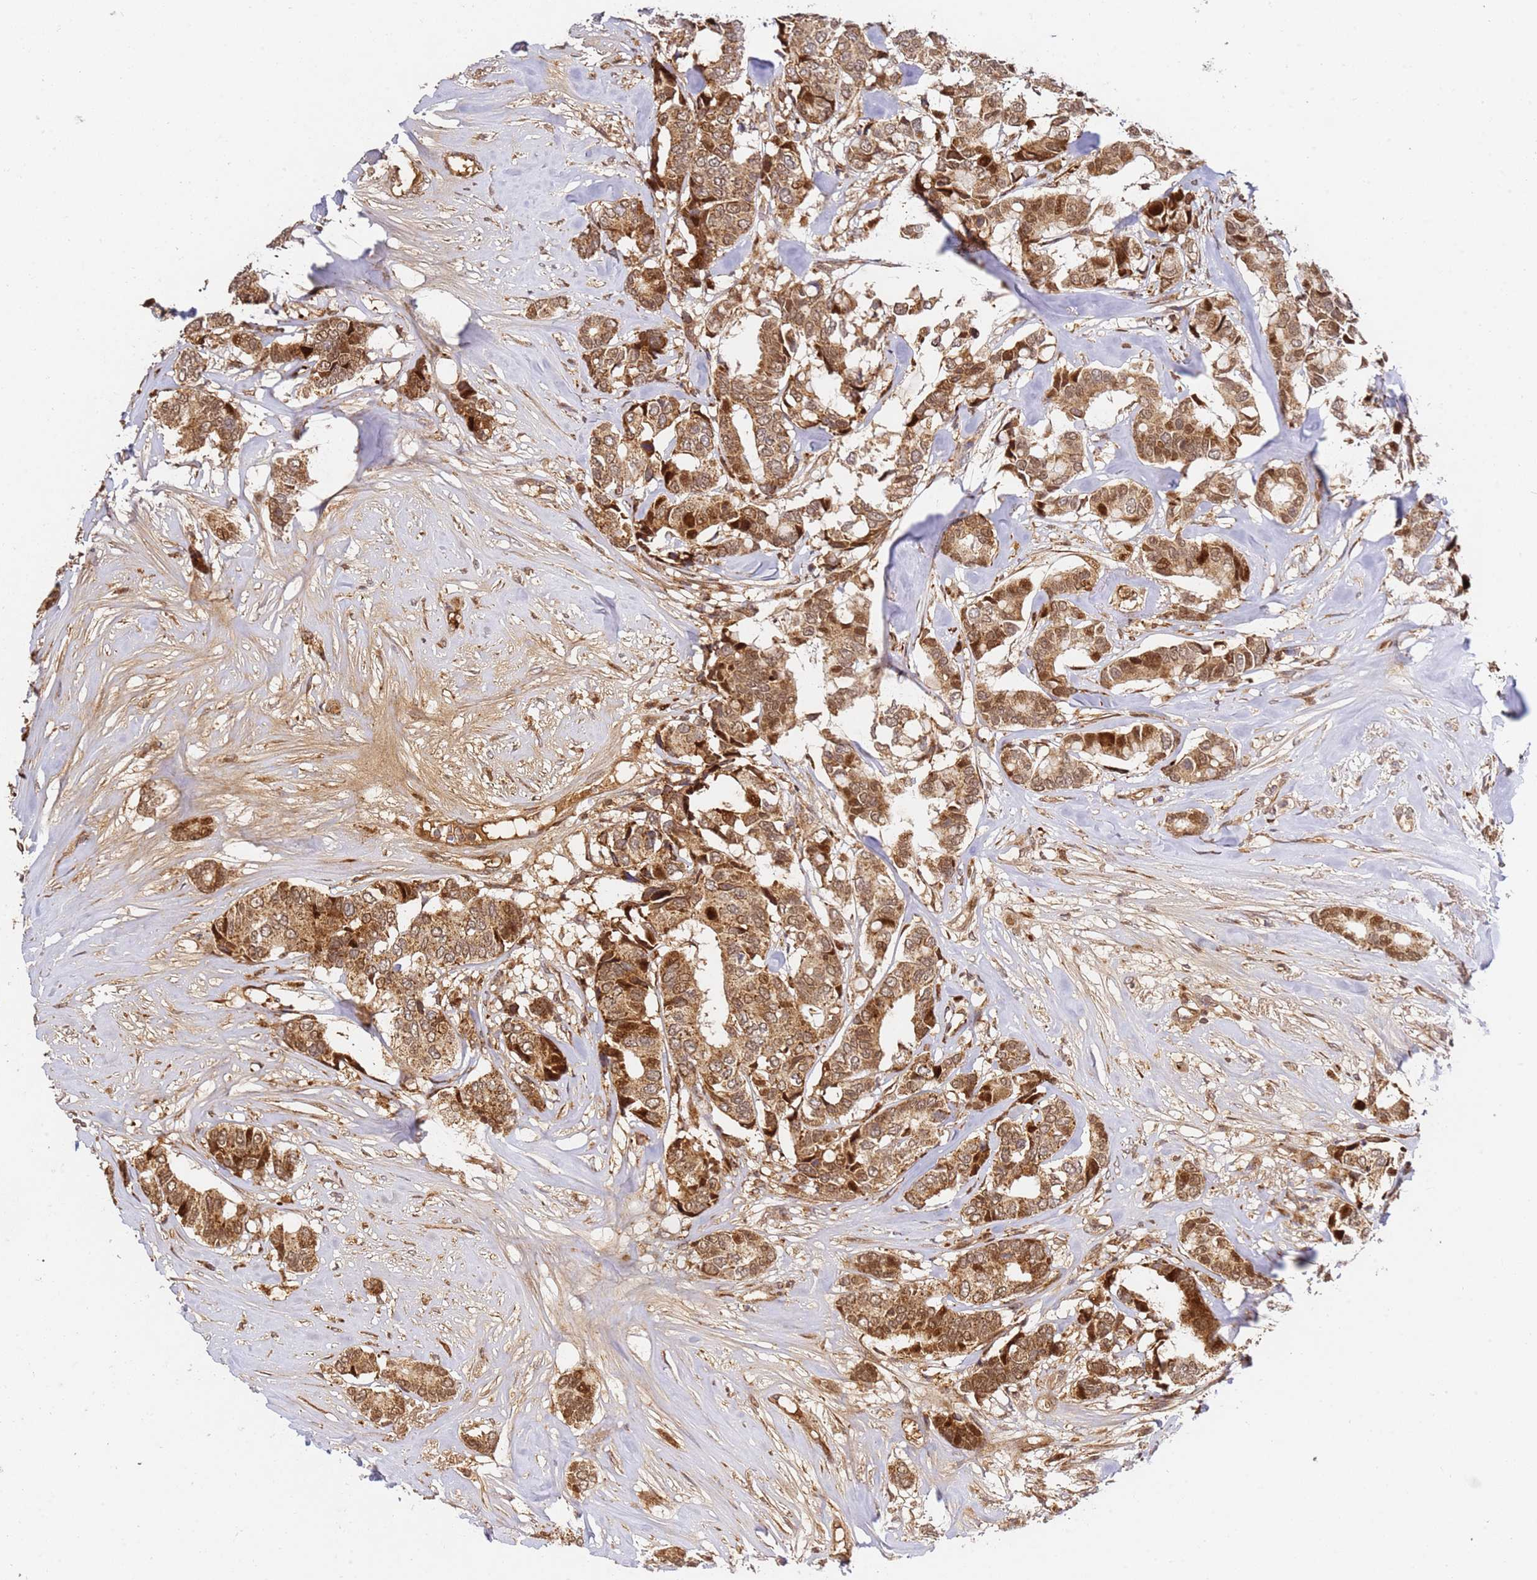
{"staining": {"intensity": "moderate", "quantity": ">75%", "location": "cytoplasmic/membranous,nuclear"}, "tissue": "breast cancer", "cell_type": "Tumor cells", "image_type": "cancer", "snomed": [{"axis": "morphology", "description": "Duct carcinoma"}, {"axis": "topography", "description": "Breast"}], "caption": "Protein expression analysis of human breast intraductal carcinoma reveals moderate cytoplasmic/membranous and nuclear expression in approximately >75% of tumor cells. The staining was performed using DAB to visualize the protein expression in brown, while the nuclei were stained in blue with hematoxylin (Magnification: 20x).", "gene": "SMOX", "patient": {"sex": "female", "age": 87}}